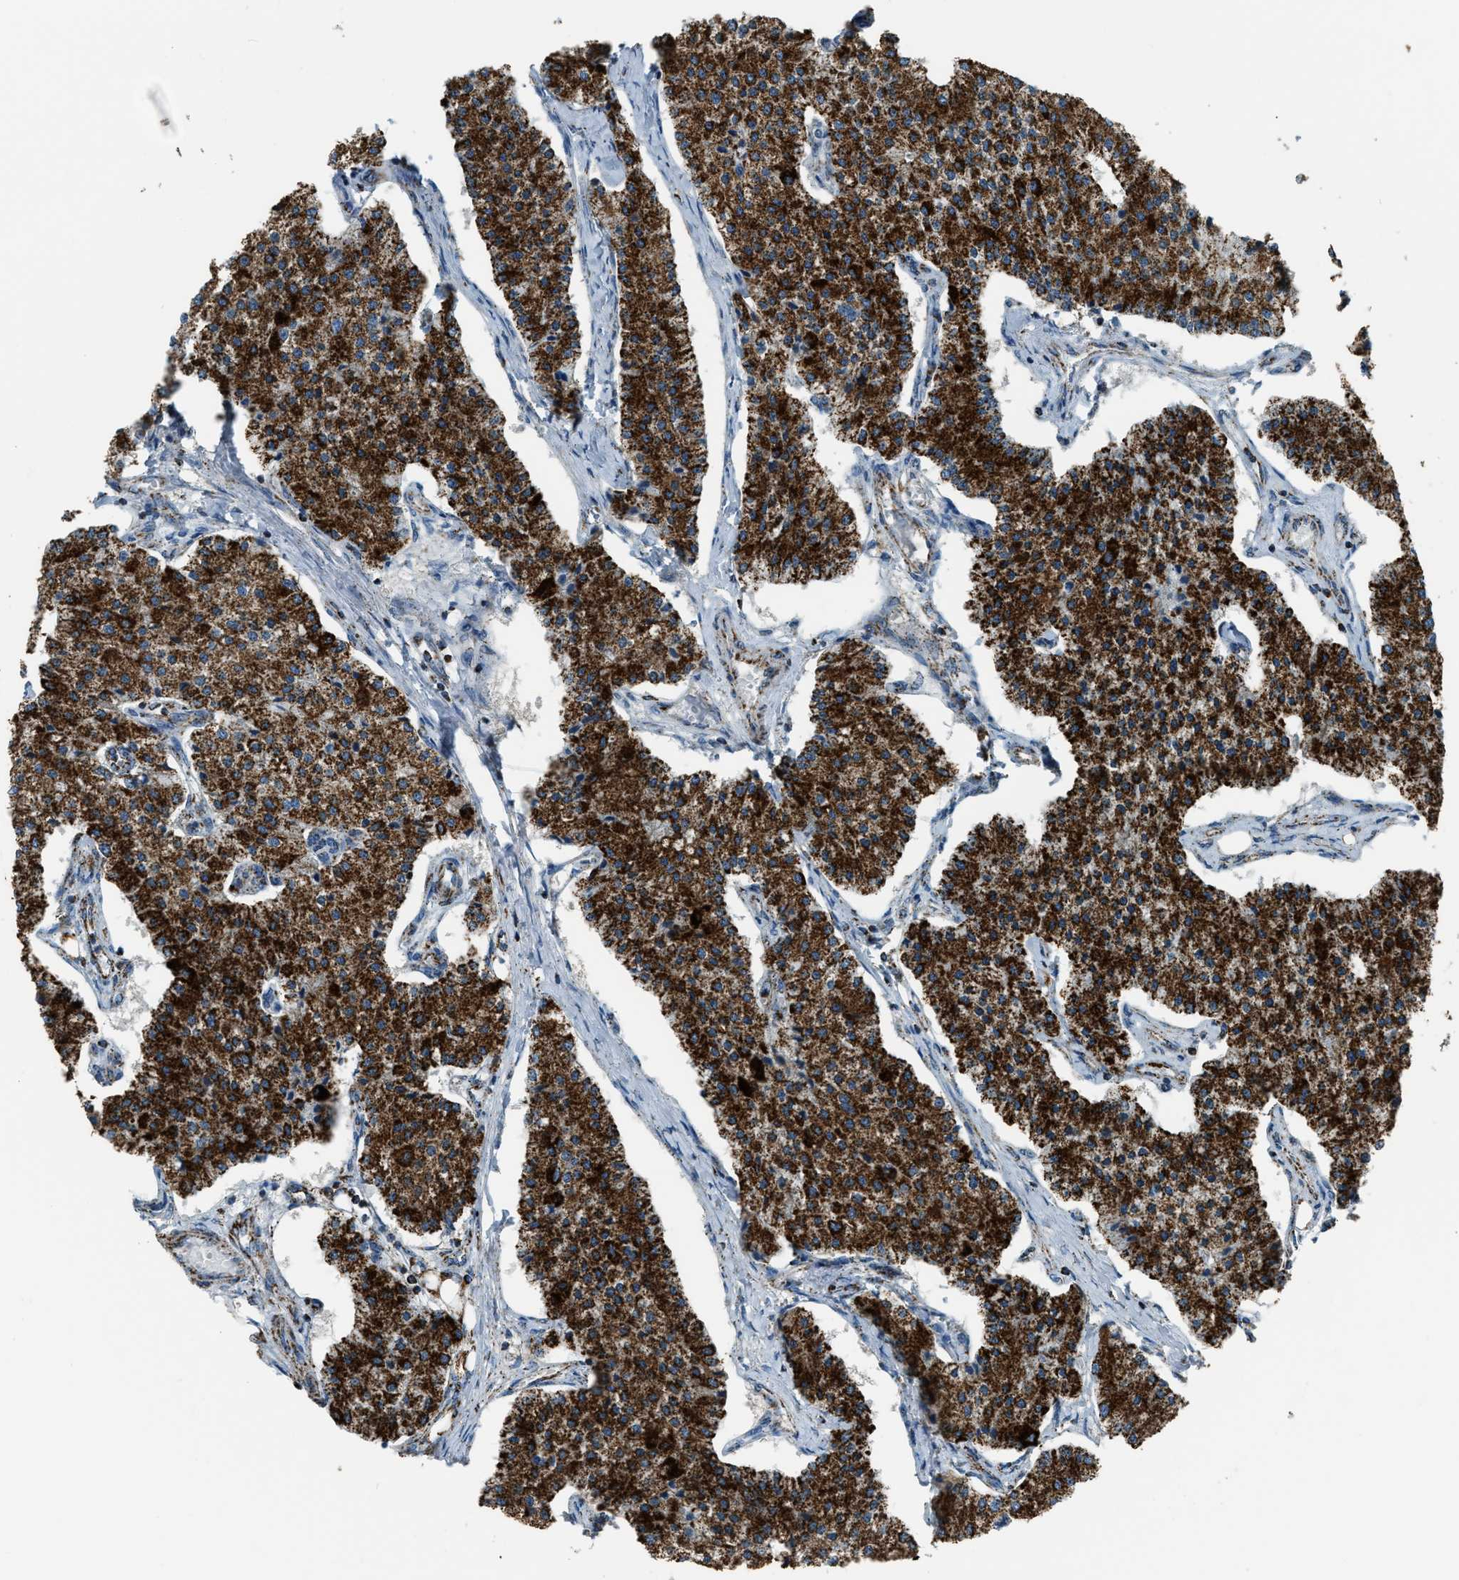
{"staining": {"intensity": "strong", "quantity": ">75%", "location": "cytoplasmic/membranous"}, "tissue": "carcinoid", "cell_type": "Tumor cells", "image_type": "cancer", "snomed": [{"axis": "morphology", "description": "Carcinoid, malignant, NOS"}, {"axis": "topography", "description": "Colon"}], "caption": "Human carcinoid stained with a protein marker reveals strong staining in tumor cells.", "gene": "MDH2", "patient": {"sex": "female", "age": 52}}